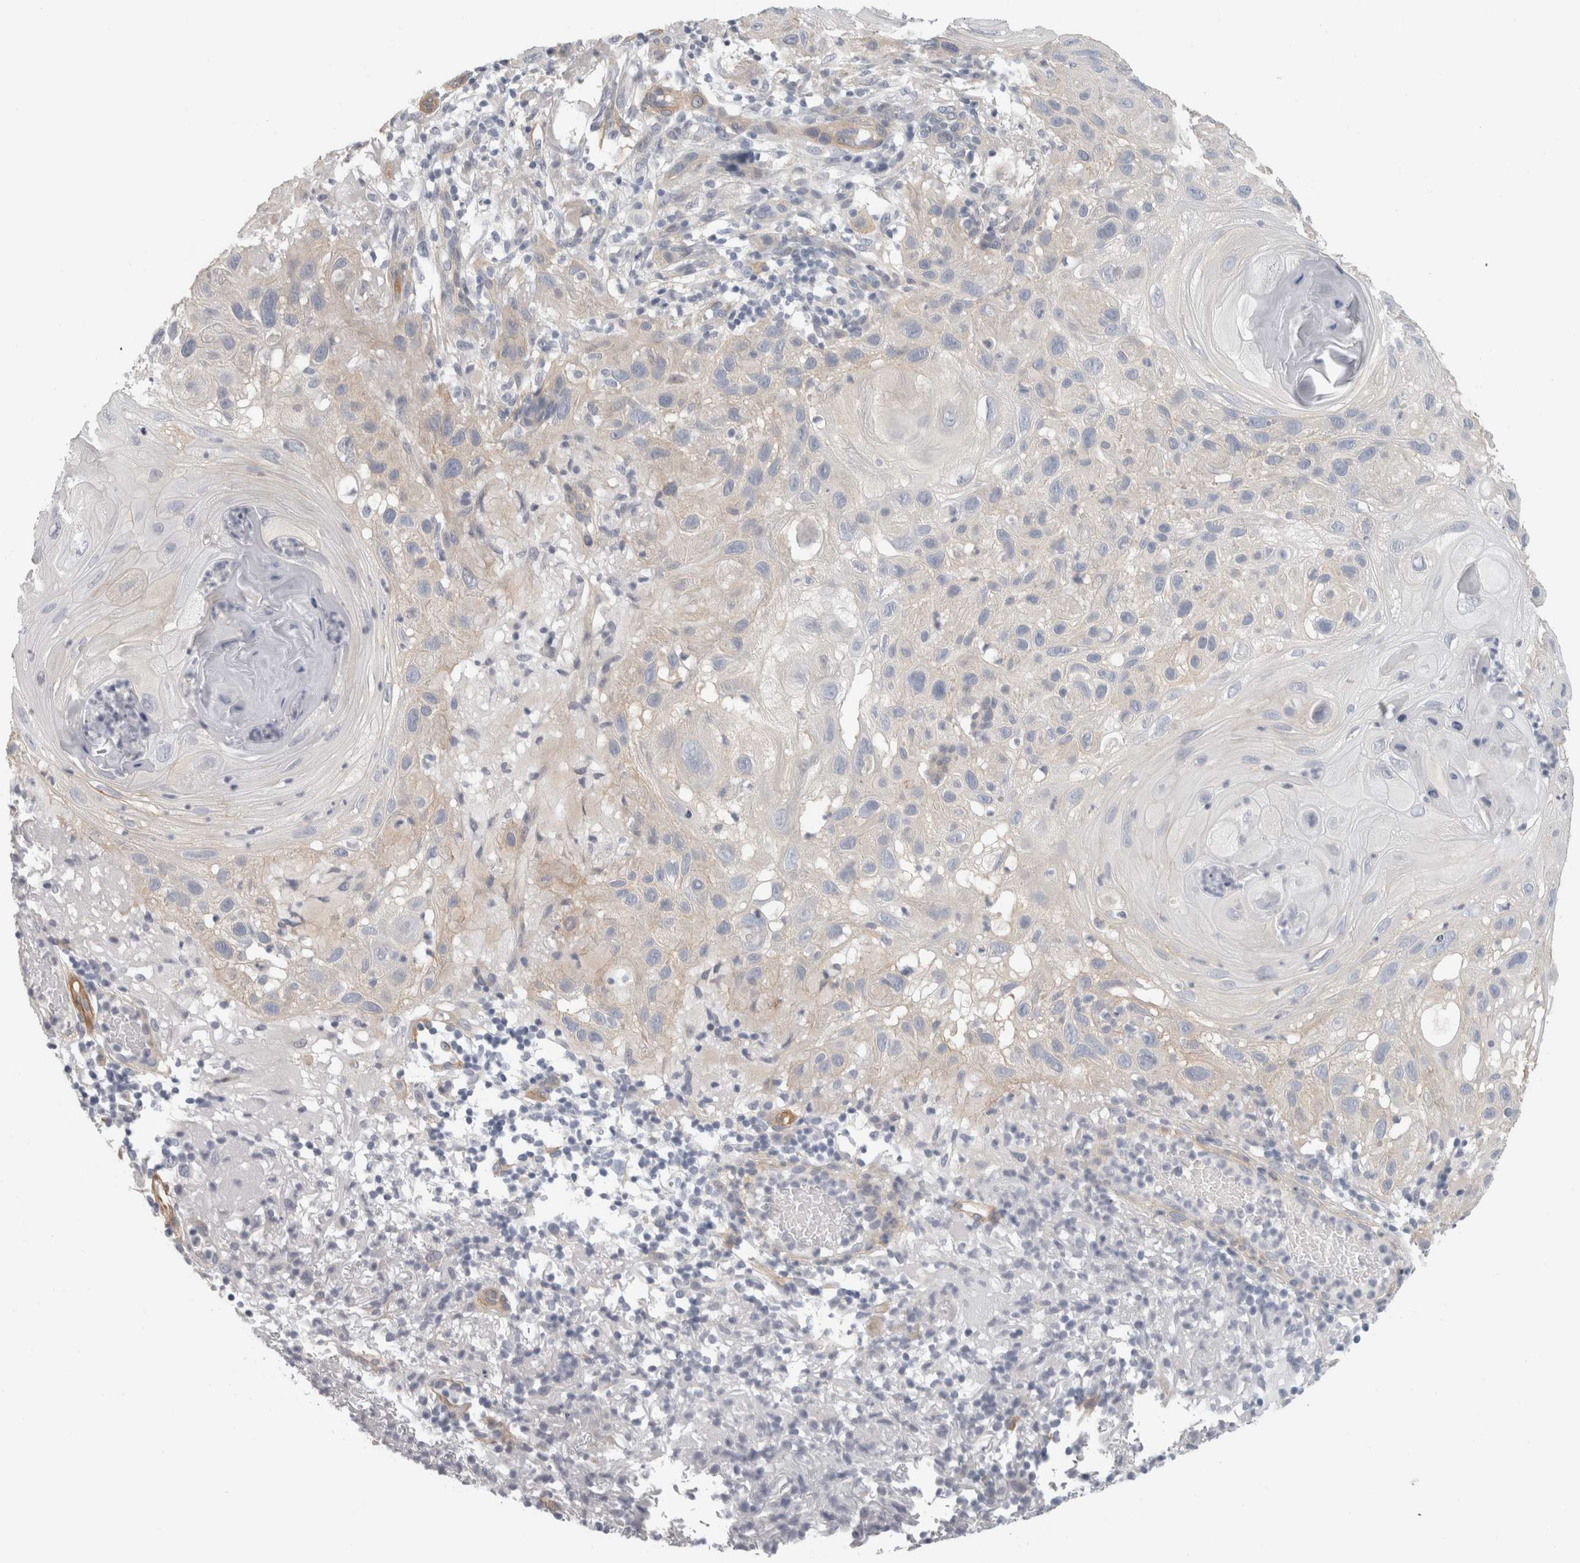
{"staining": {"intensity": "weak", "quantity": "25%-75%", "location": "cytoplasmic/membranous"}, "tissue": "skin cancer", "cell_type": "Tumor cells", "image_type": "cancer", "snomed": [{"axis": "morphology", "description": "Squamous cell carcinoma, NOS"}, {"axis": "topography", "description": "Skin"}], "caption": "This image exhibits immunohistochemistry (IHC) staining of human squamous cell carcinoma (skin), with low weak cytoplasmic/membranous staining in approximately 25%-75% of tumor cells.", "gene": "FBLIM1", "patient": {"sex": "female", "age": 96}}